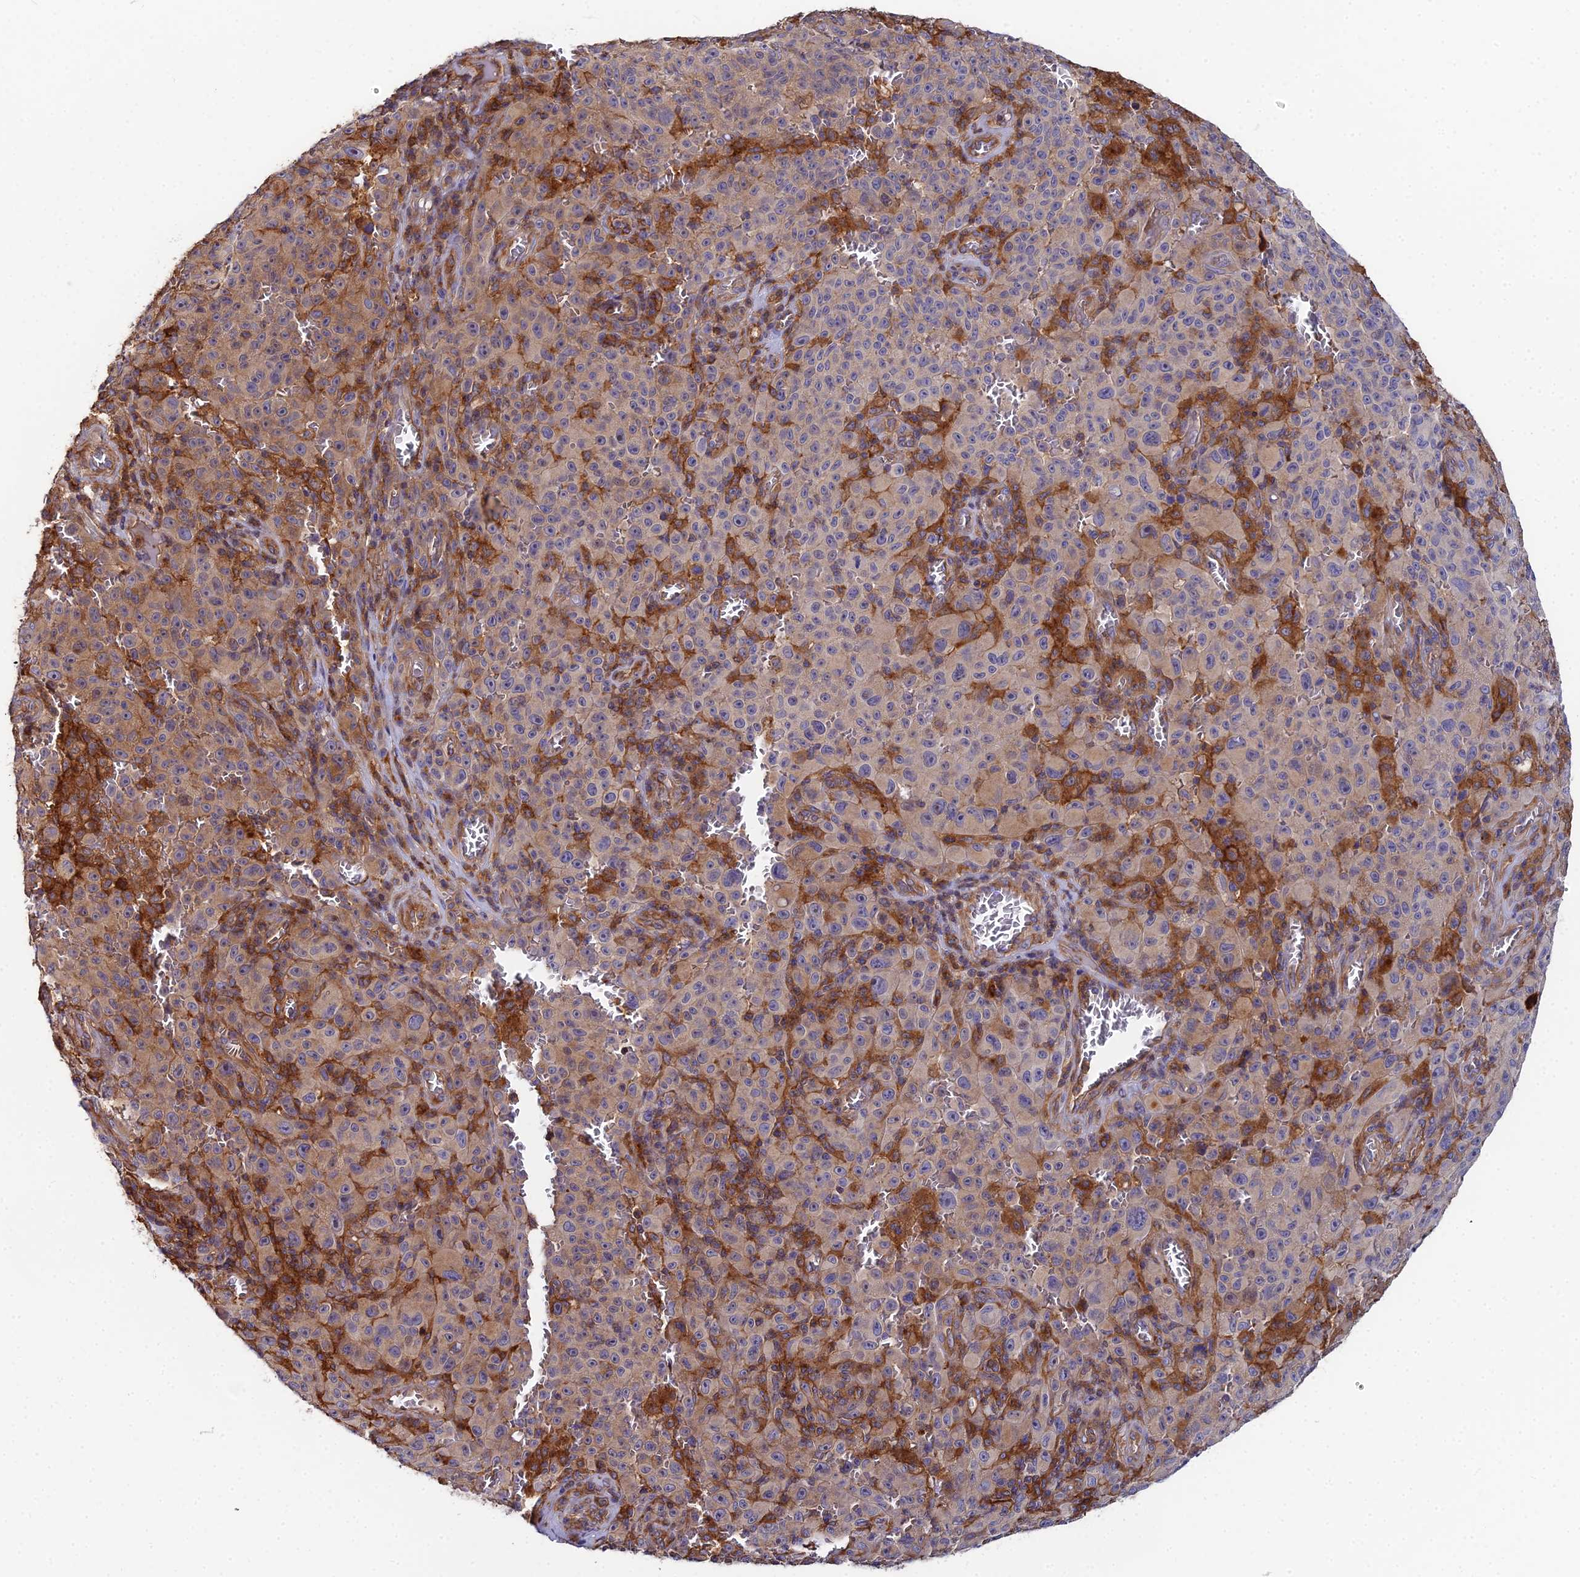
{"staining": {"intensity": "weak", "quantity": "25%-75%", "location": "cytoplasmic/membranous"}, "tissue": "melanoma", "cell_type": "Tumor cells", "image_type": "cancer", "snomed": [{"axis": "morphology", "description": "Malignant melanoma, NOS"}, {"axis": "topography", "description": "Skin"}], "caption": "Immunohistochemical staining of human melanoma reveals low levels of weak cytoplasmic/membranous protein positivity in approximately 25%-75% of tumor cells.", "gene": "GNG5B", "patient": {"sex": "female", "age": 82}}